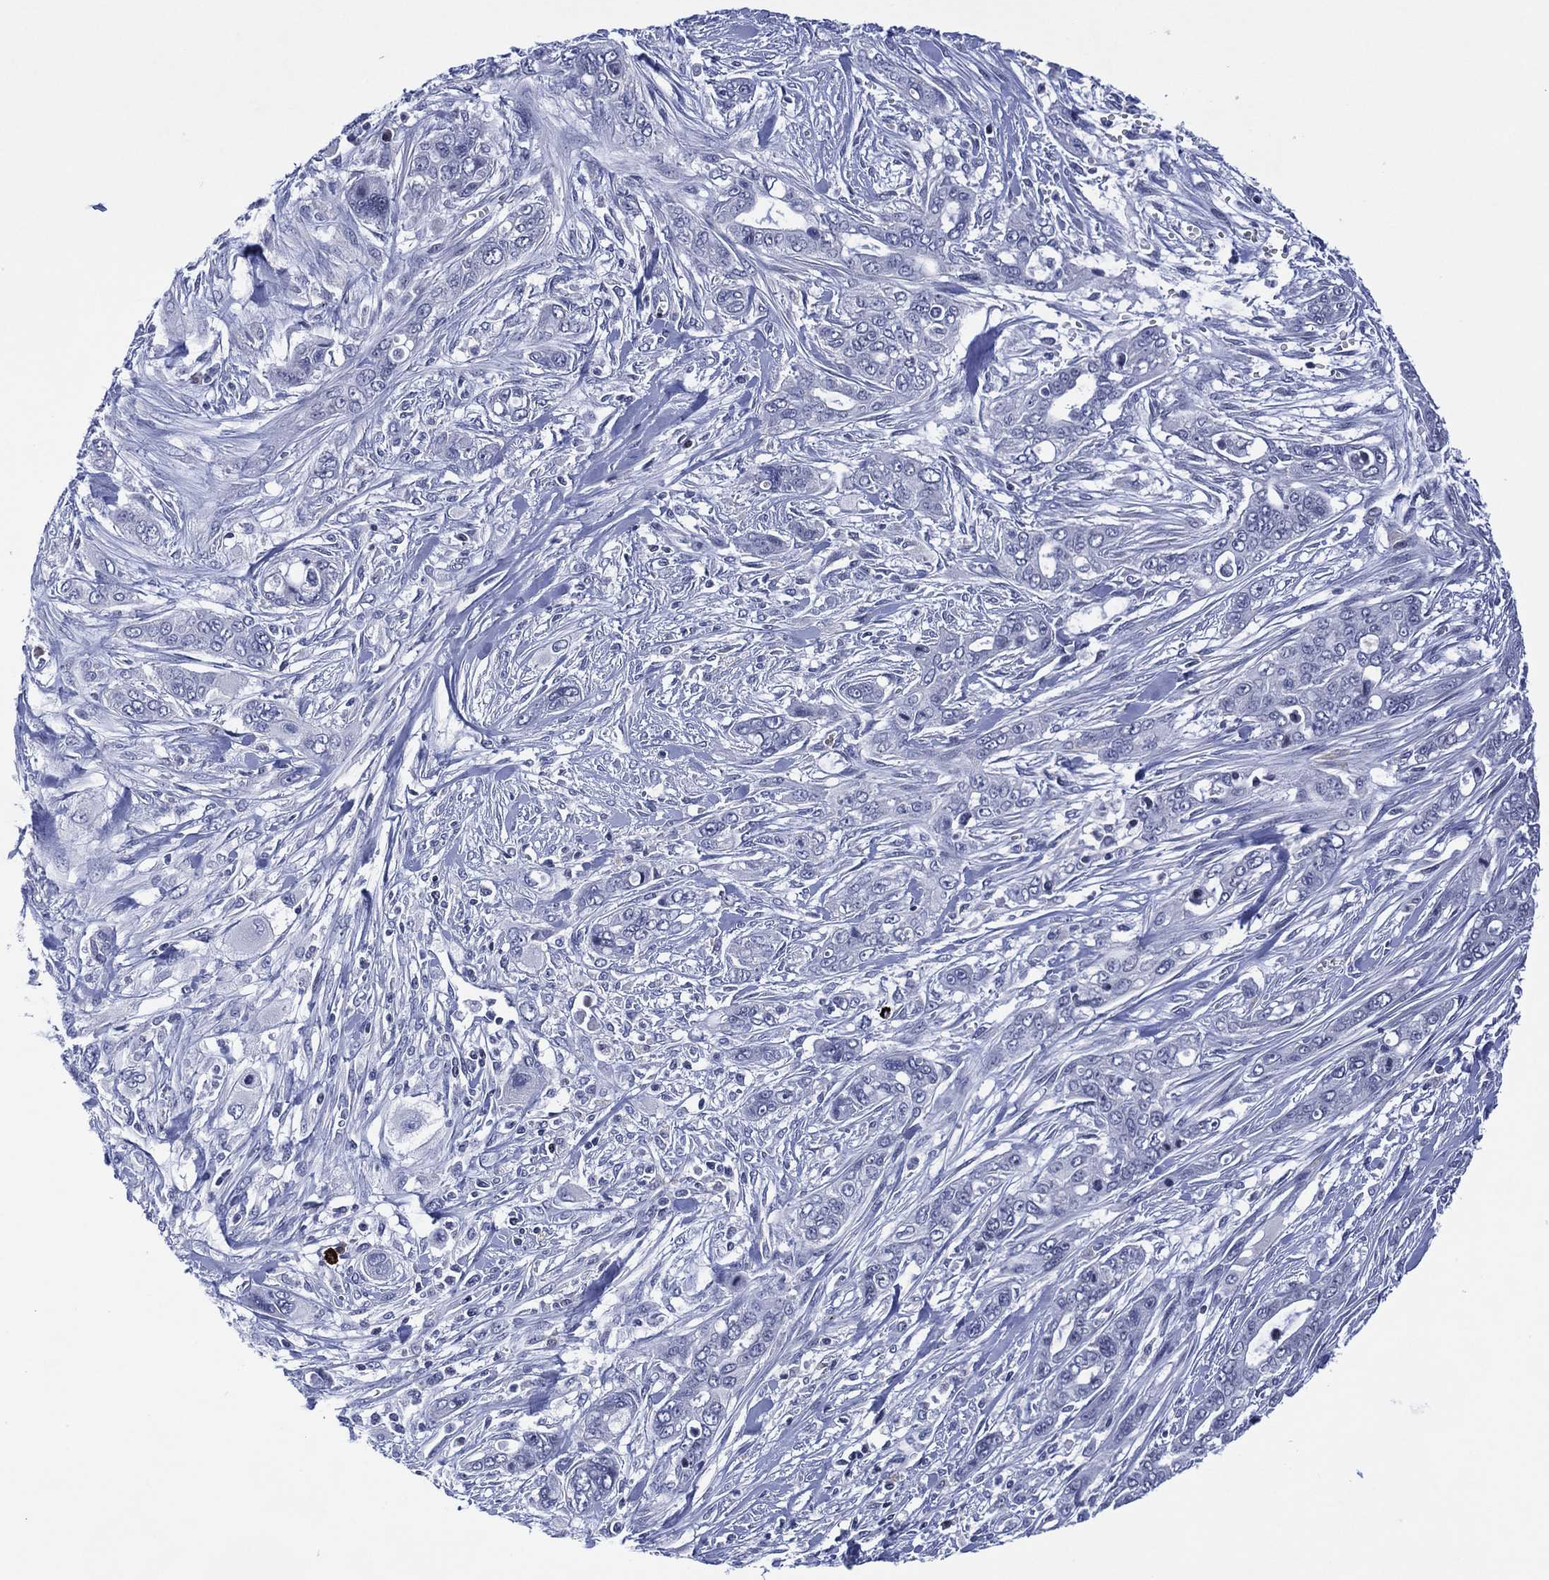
{"staining": {"intensity": "negative", "quantity": "none", "location": "none"}, "tissue": "pancreatic cancer", "cell_type": "Tumor cells", "image_type": "cancer", "snomed": [{"axis": "morphology", "description": "Adenocarcinoma, NOS"}, {"axis": "topography", "description": "Pancreas"}], "caption": "Tumor cells are negative for brown protein staining in adenocarcinoma (pancreatic).", "gene": "USP26", "patient": {"sex": "male", "age": 47}}